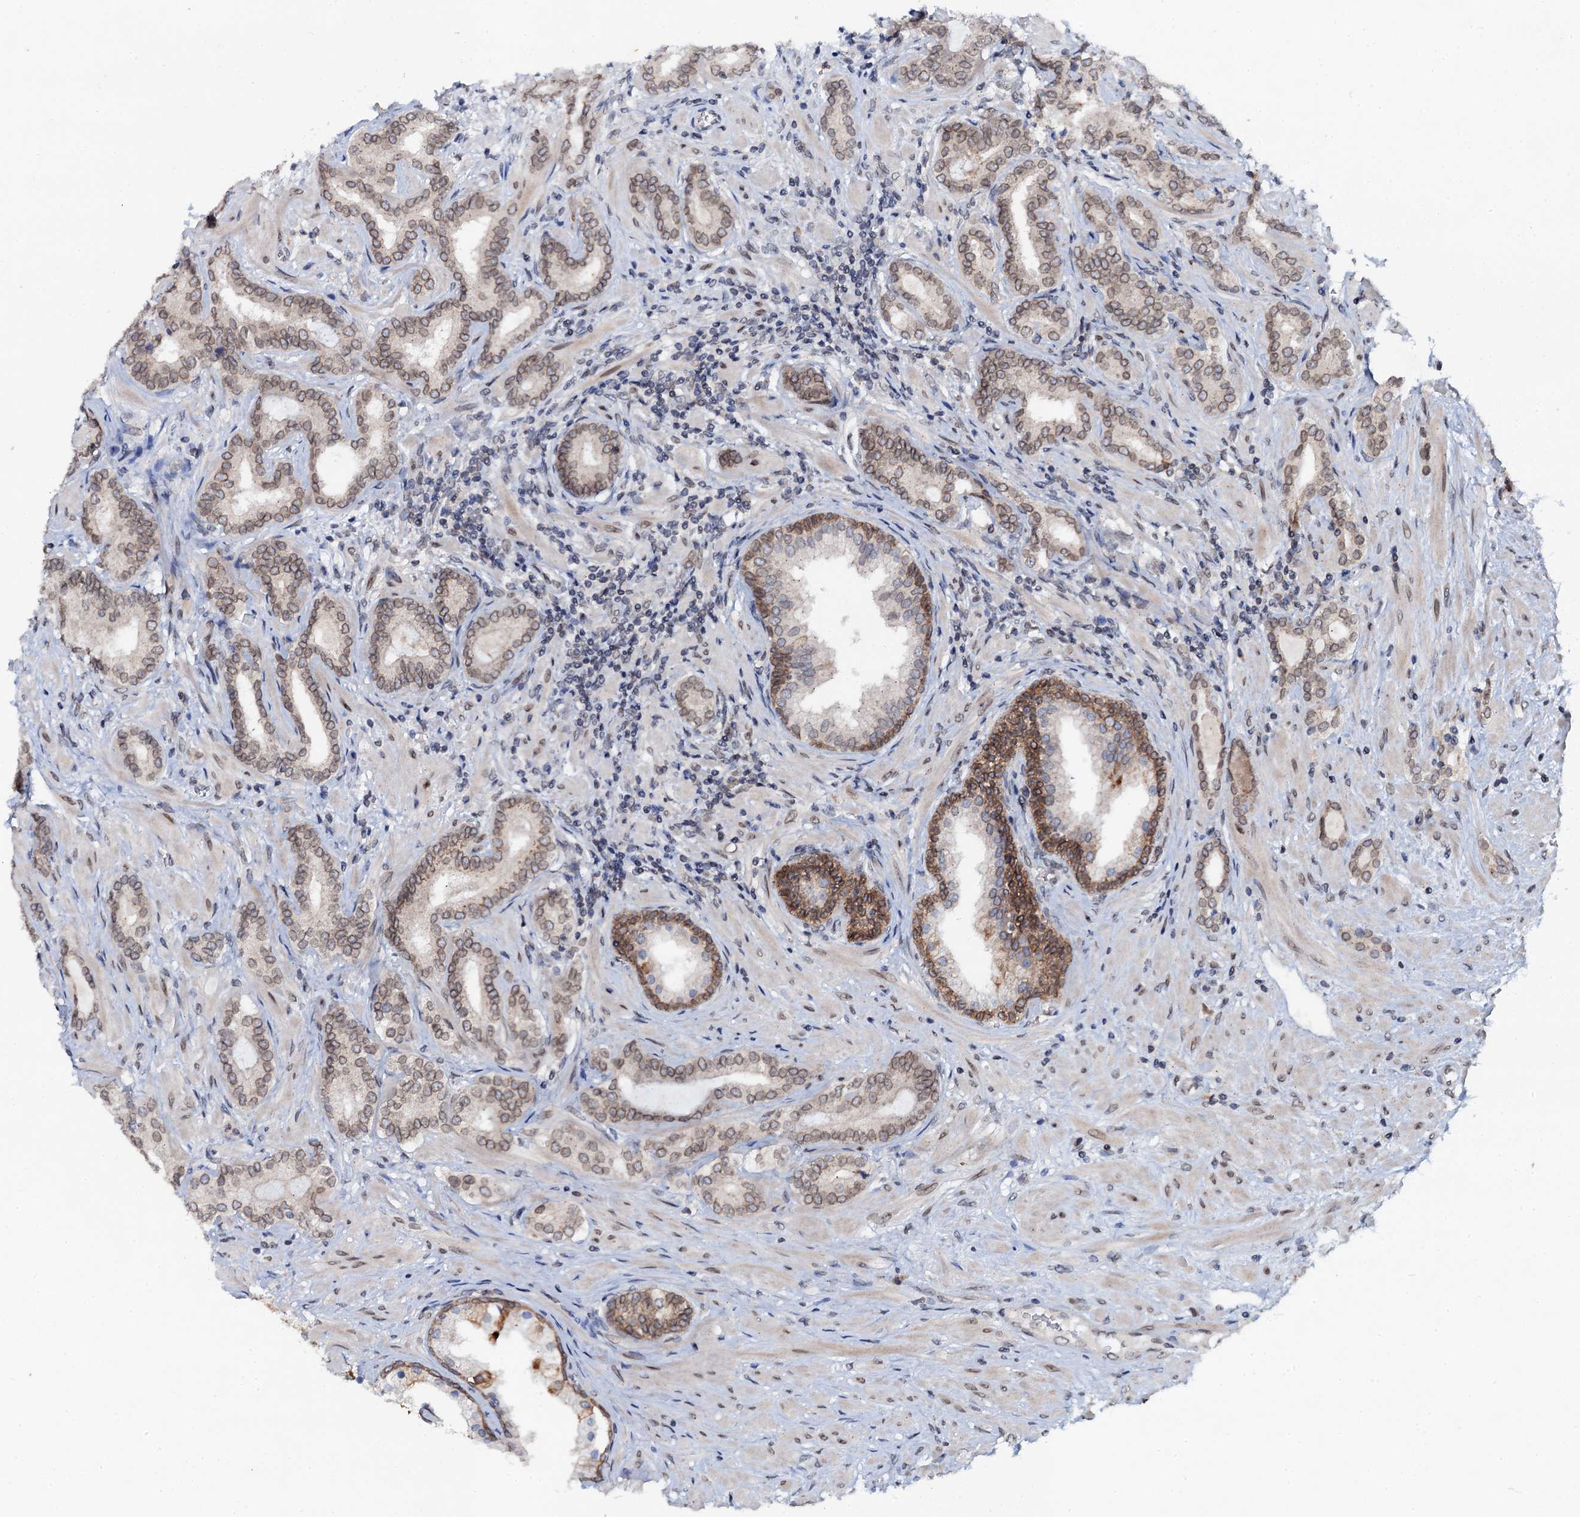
{"staining": {"intensity": "moderate", "quantity": ">75%", "location": "cytoplasmic/membranous,nuclear"}, "tissue": "prostate cancer", "cell_type": "Tumor cells", "image_type": "cancer", "snomed": [{"axis": "morphology", "description": "Adenocarcinoma, High grade"}, {"axis": "topography", "description": "Prostate"}], "caption": "The image reveals a brown stain indicating the presence of a protein in the cytoplasmic/membranous and nuclear of tumor cells in prostate cancer (high-grade adenocarcinoma).", "gene": "SNTA1", "patient": {"sex": "male", "age": 64}}